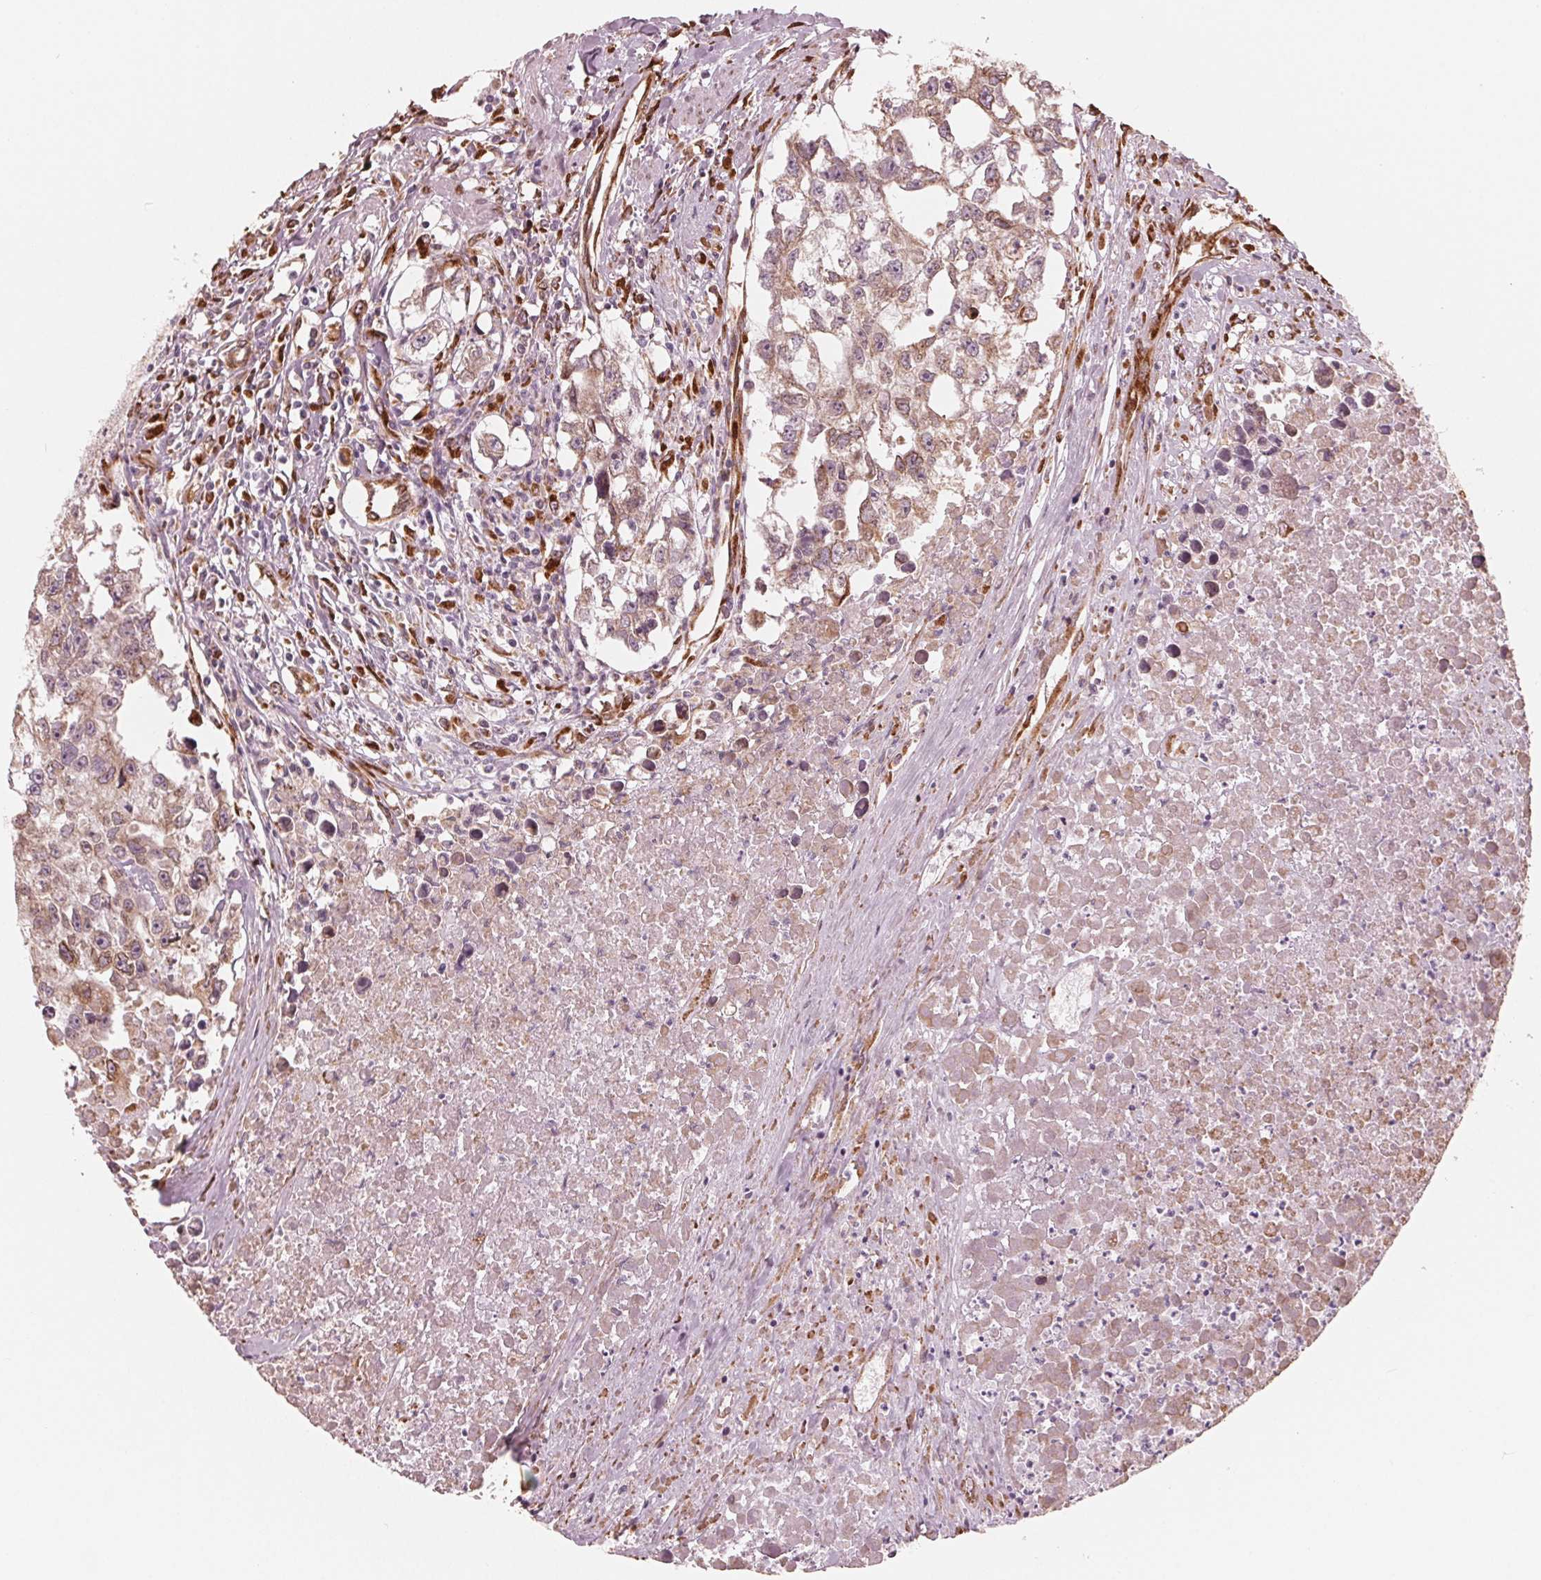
{"staining": {"intensity": "weak", "quantity": ">75%", "location": "cytoplasmic/membranous"}, "tissue": "testis cancer", "cell_type": "Tumor cells", "image_type": "cancer", "snomed": [{"axis": "morphology", "description": "Carcinoma, Embryonal, NOS"}, {"axis": "morphology", "description": "Teratoma, malignant, NOS"}, {"axis": "topography", "description": "Testis"}], "caption": "This histopathology image shows testis cancer stained with immunohistochemistry (IHC) to label a protein in brown. The cytoplasmic/membranous of tumor cells show weak positivity for the protein. Nuclei are counter-stained blue.", "gene": "IKBIP", "patient": {"sex": "male", "age": 44}}